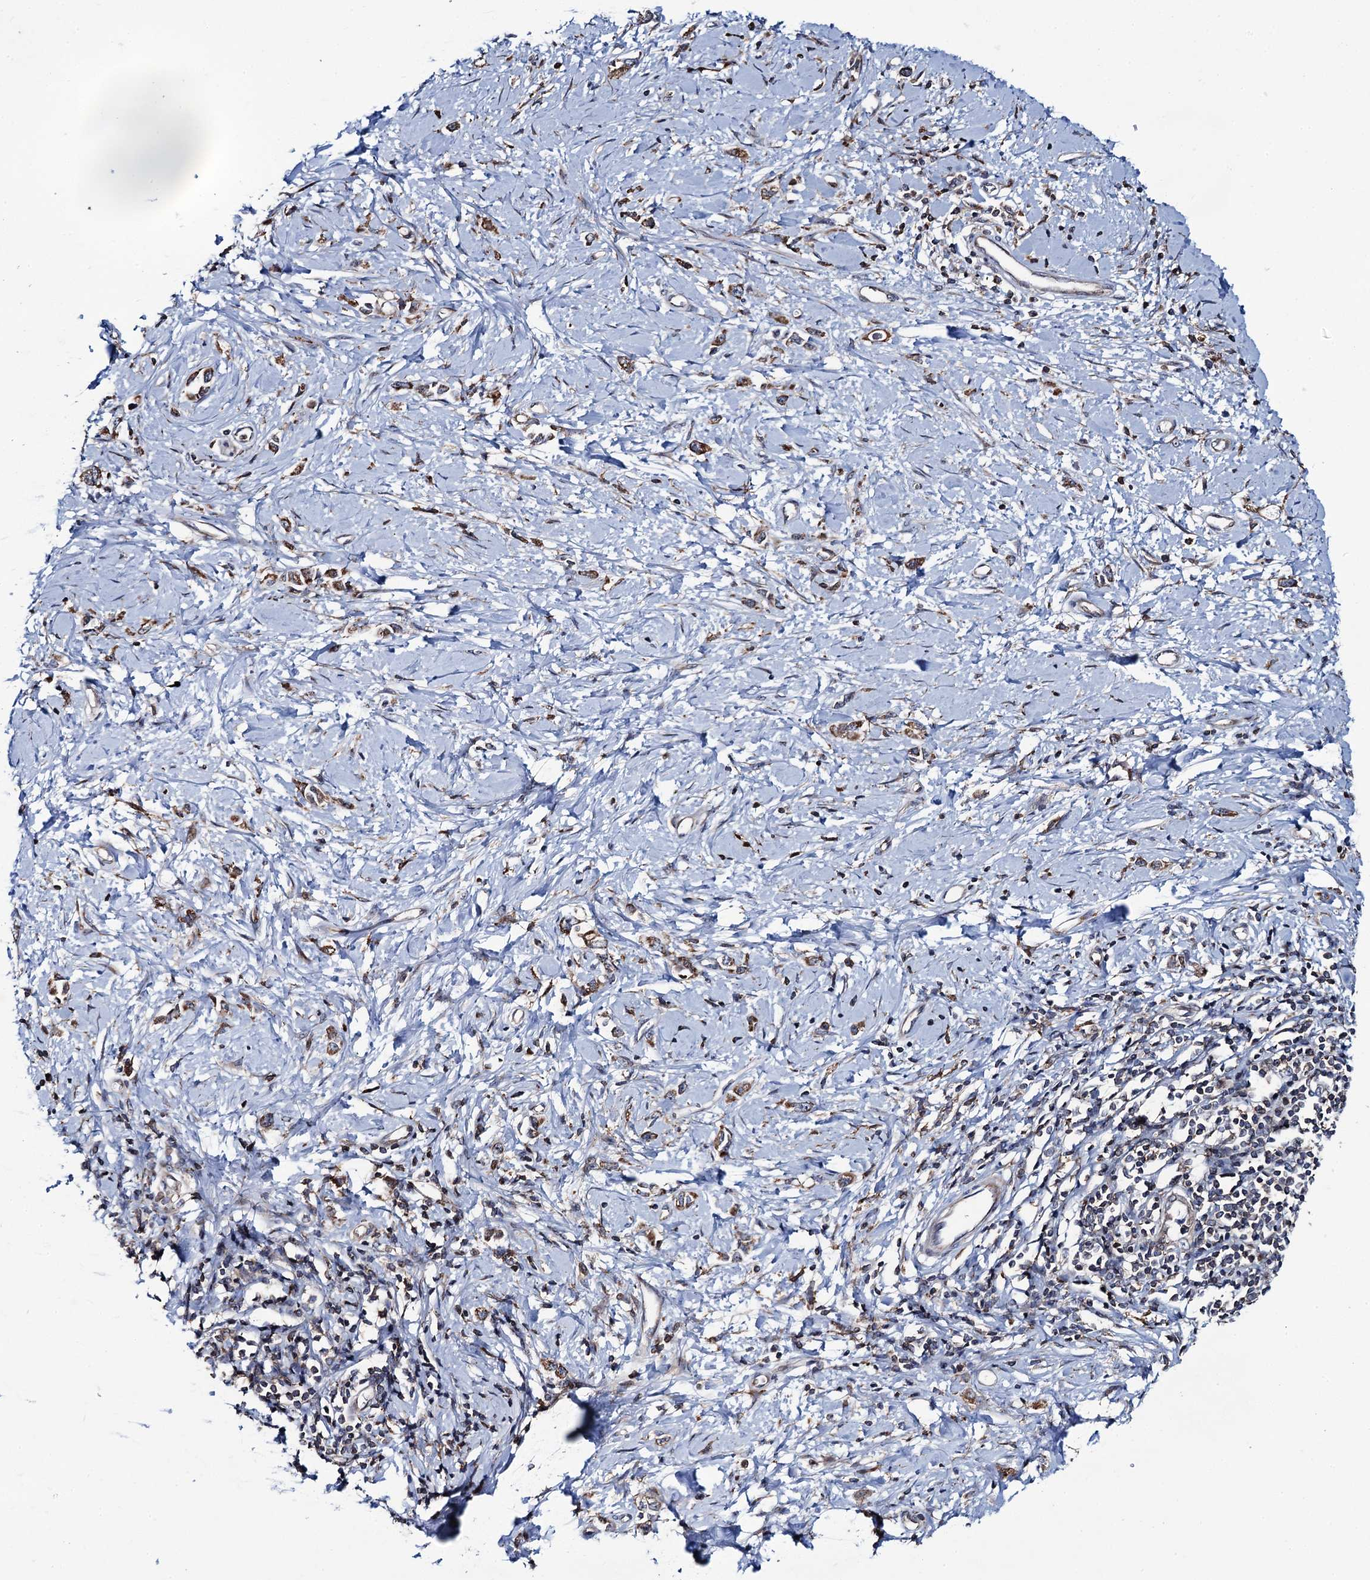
{"staining": {"intensity": "moderate", "quantity": ">75%", "location": "cytoplasmic/membranous"}, "tissue": "stomach cancer", "cell_type": "Tumor cells", "image_type": "cancer", "snomed": [{"axis": "morphology", "description": "Adenocarcinoma, NOS"}, {"axis": "topography", "description": "Stomach"}], "caption": "A histopathology image of adenocarcinoma (stomach) stained for a protein displays moderate cytoplasmic/membranous brown staining in tumor cells.", "gene": "CCDC102A", "patient": {"sex": "female", "age": 76}}